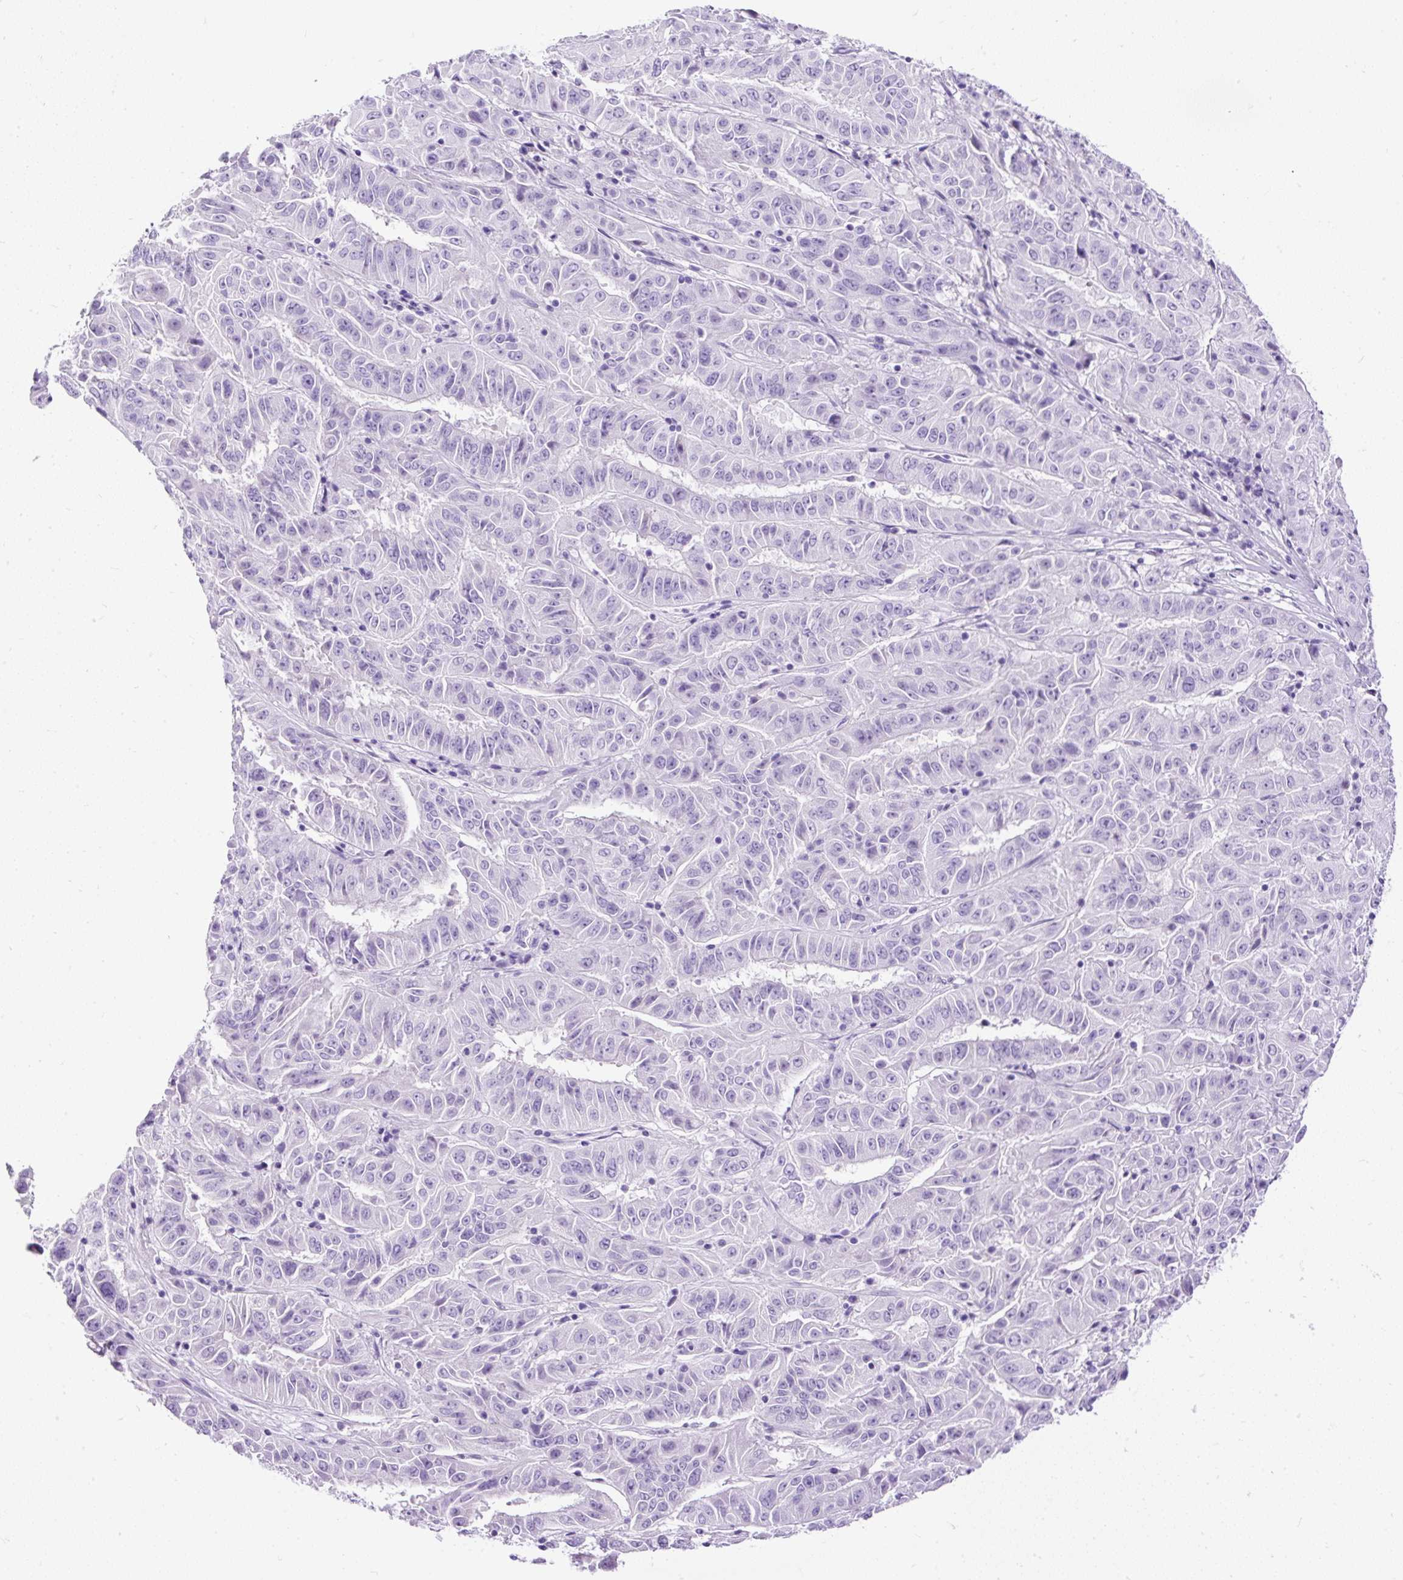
{"staining": {"intensity": "negative", "quantity": "none", "location": "none"}, "tissue": "pancreatic cancer", "cell_type": "Tumor cells", "image_type": "cancer", "snomed": [{"axis": "morphology", "description": "Adenocarcinoma, NOS"}, {"axis": "topography", "description": "Pancreas"}], "caption": "Immunohistochemistry (IHC) of human pancreatic cancer (adenocarcinoma) exhibits no staining in tumor cells.", "gene": "PDIA2", "patient": {"sex": "male", "age": 63}}